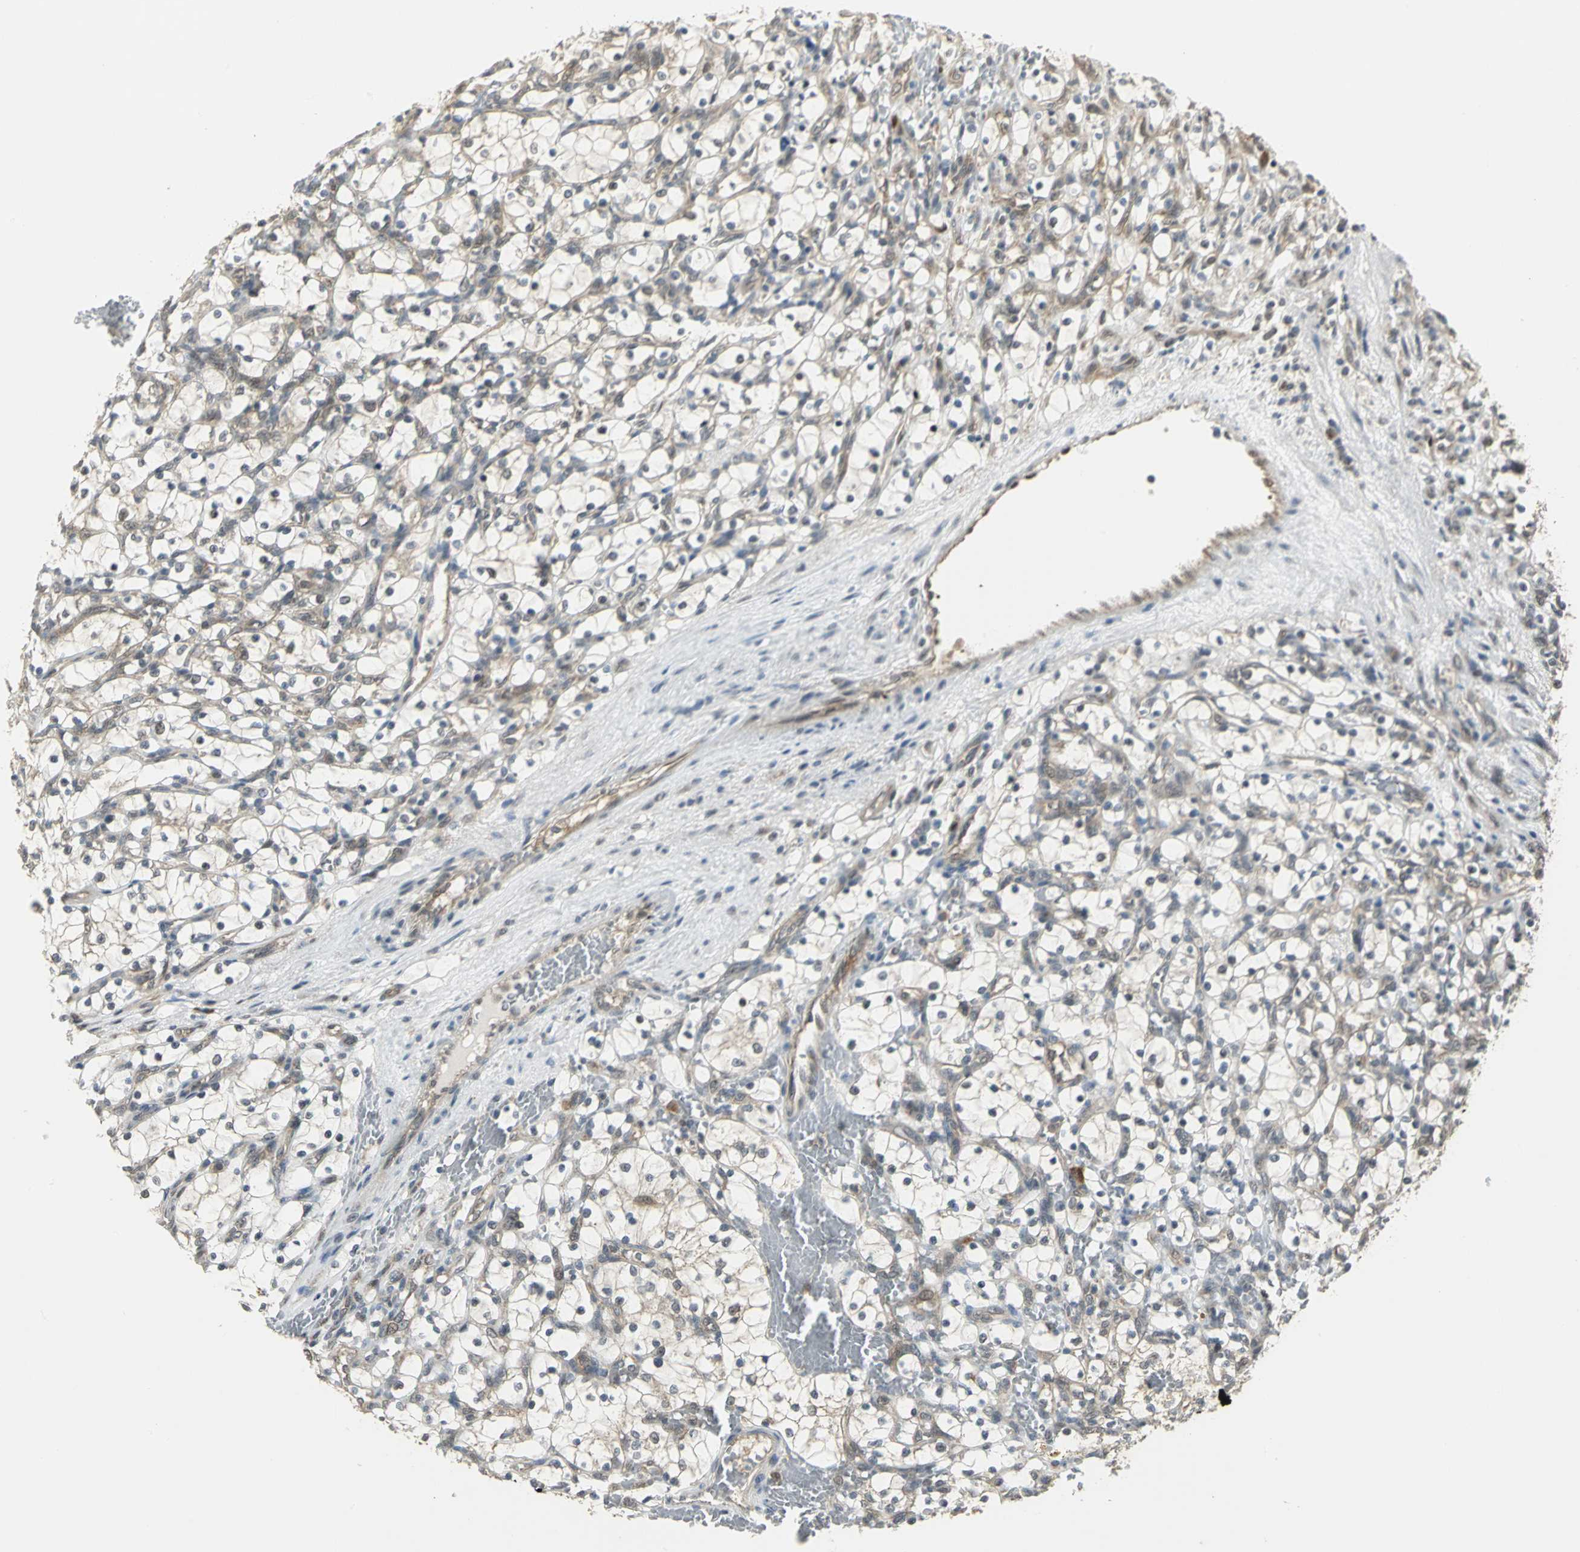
{"staining": {"intensity": "weak", "quantity": "<25%", "location": "cytoplasmic/membranous"}, "tissue": "renal cancer", "cell_type": "Tumor cells", "image_type": "cancer", "snomed": [{"axis": "morphology", "description": "Adenocarcinoma, NOS"}, {"axis": "topography", "description": "Kidney"}], "caption": "Immunohistochemistry image of human adenocarcinoma (renal) stained for a protein (brown), which exhibits no expression in tumor cells.", "gene": "PSMC4", "patient": {"sex": "female", "age": 69}}